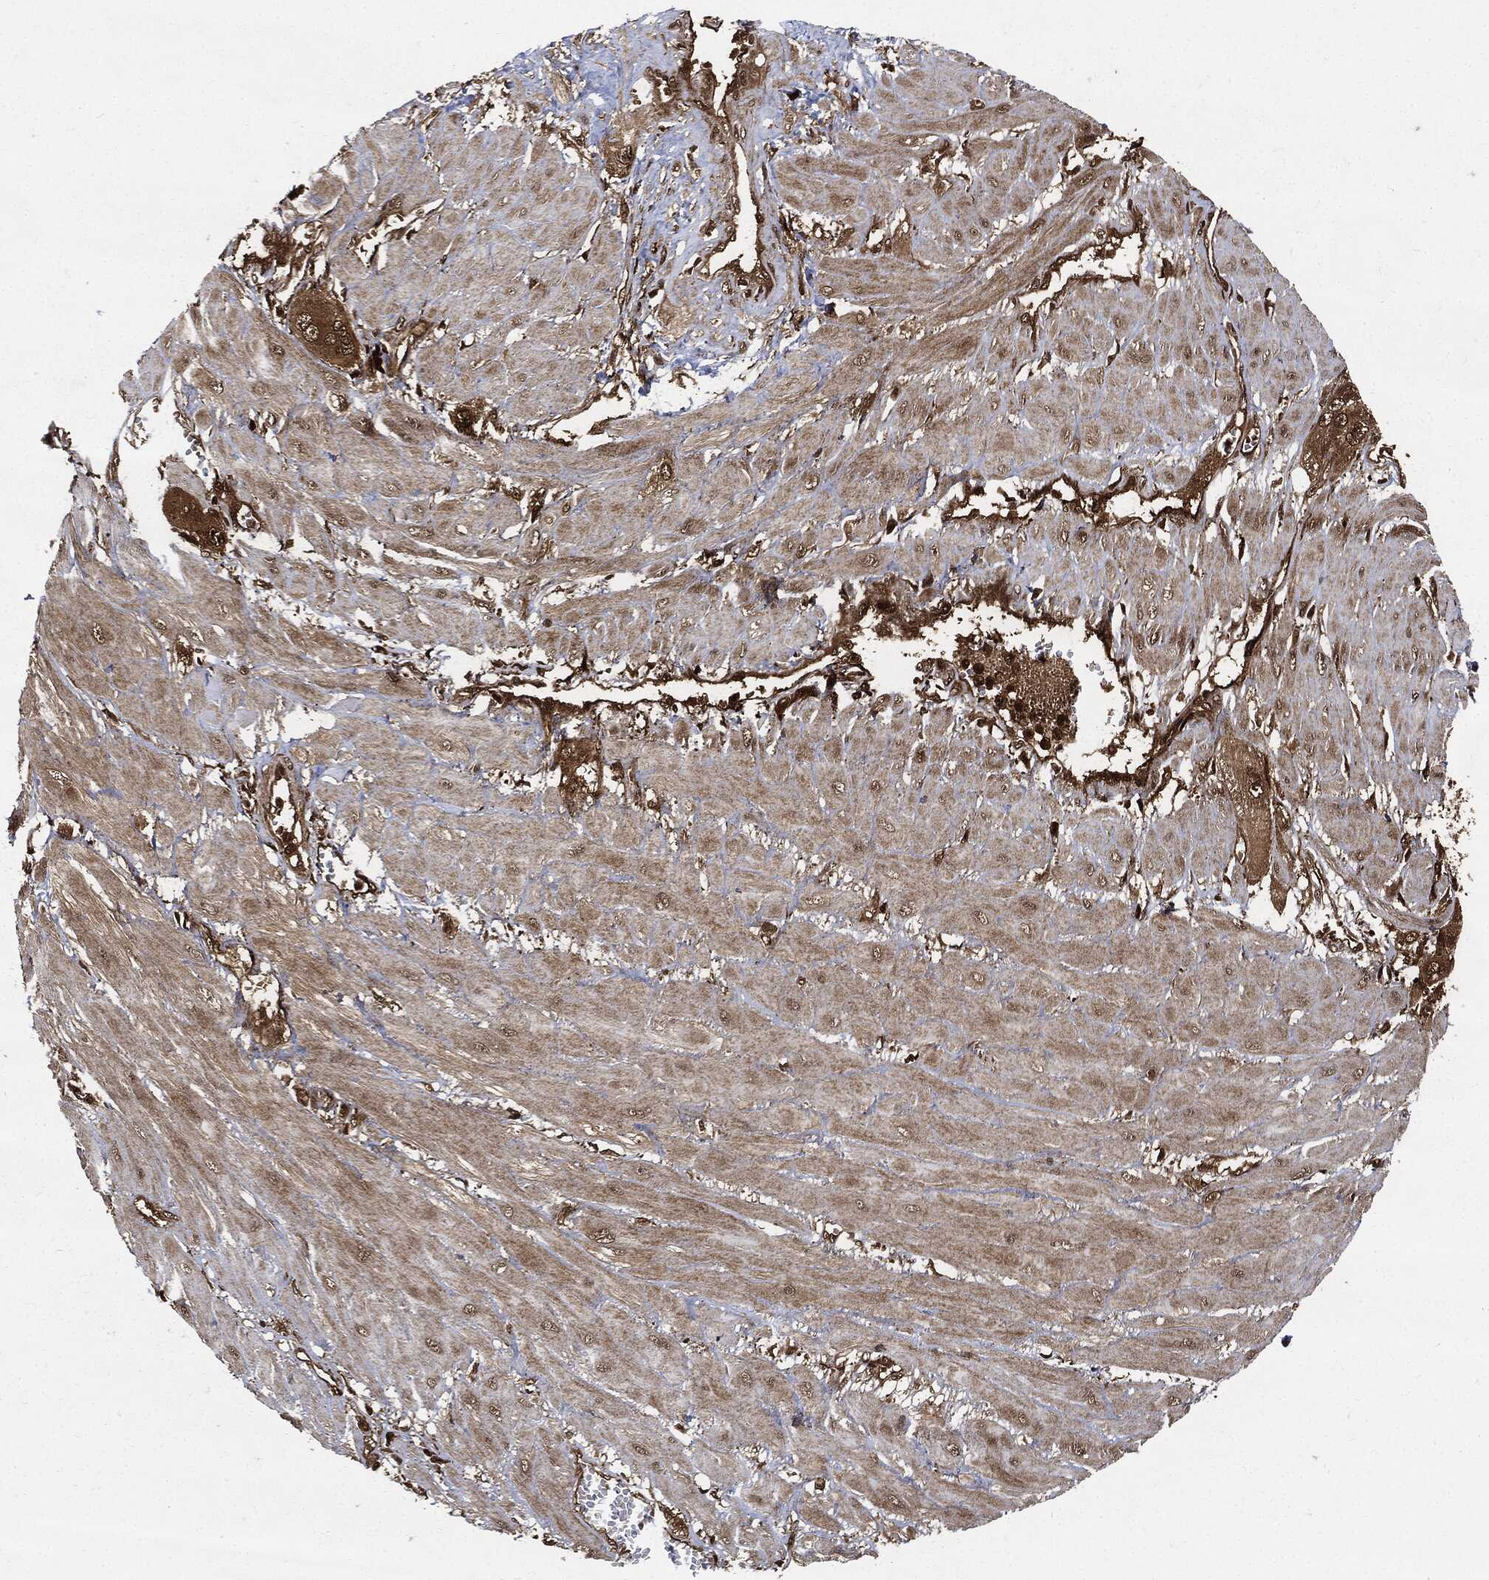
{"staining": {"intensity": "moderate", "quantity": ">75%", "location": "cytoplasmic/membranous"}, "tissue": "cervical cancer", "cell_type": "Tumor cells", "image_type": "cancer", "snomed": [{"axis": "morphology", "description": "Squamous cell carcinoma, NOS"}, {"axis": "topography", "description": "Cervix"}], "caption": "This photomicrograph shows IHC staining of human cervical squamous cell carcinoma, with medium moderate cytoplasmic/membranous positivity in about >75% of tumor cells.", "gene": "YWHAB", "patient": {"sex": "female", "age": 34}}